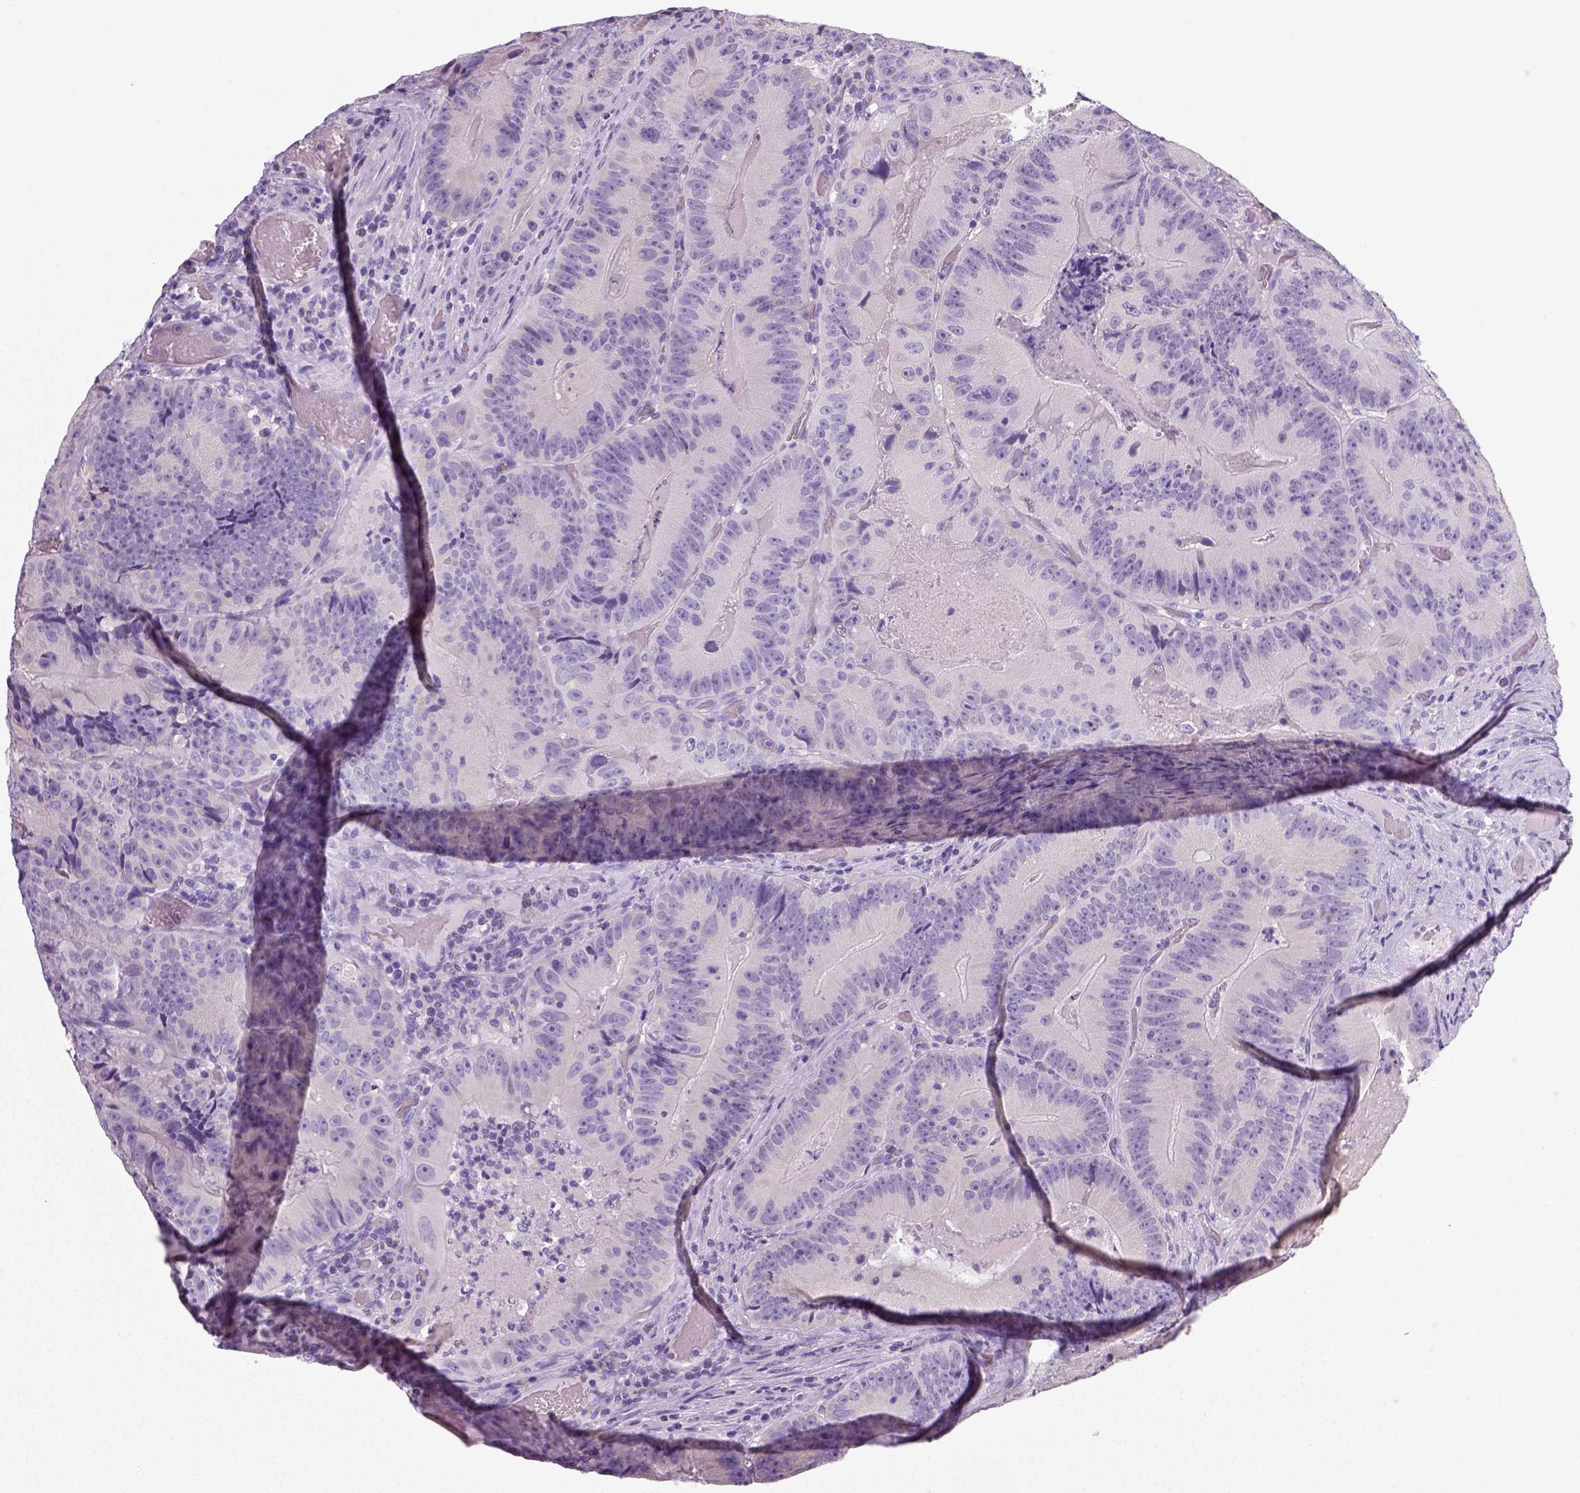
{"staining": {"intensity": "negative", "quantity": "none", "location": "none"}, "tissue": "colorectal cancer", "cell_type": "Tumor cells", "image_type": "cancer", "snomed": [{"axis": "morphology", "description": "Adenocarcinoma, NOS"}, {"axis": "topography", "description": "Colon"}], "caption": "Immunohistochemistry image of colorectal cancer (adenocarcinoma) stained for a protein (brown), which demonstrates no staining in tumor cells.", "gene": "NECAB2", "patient": {"sex": "female", "age": 86}}